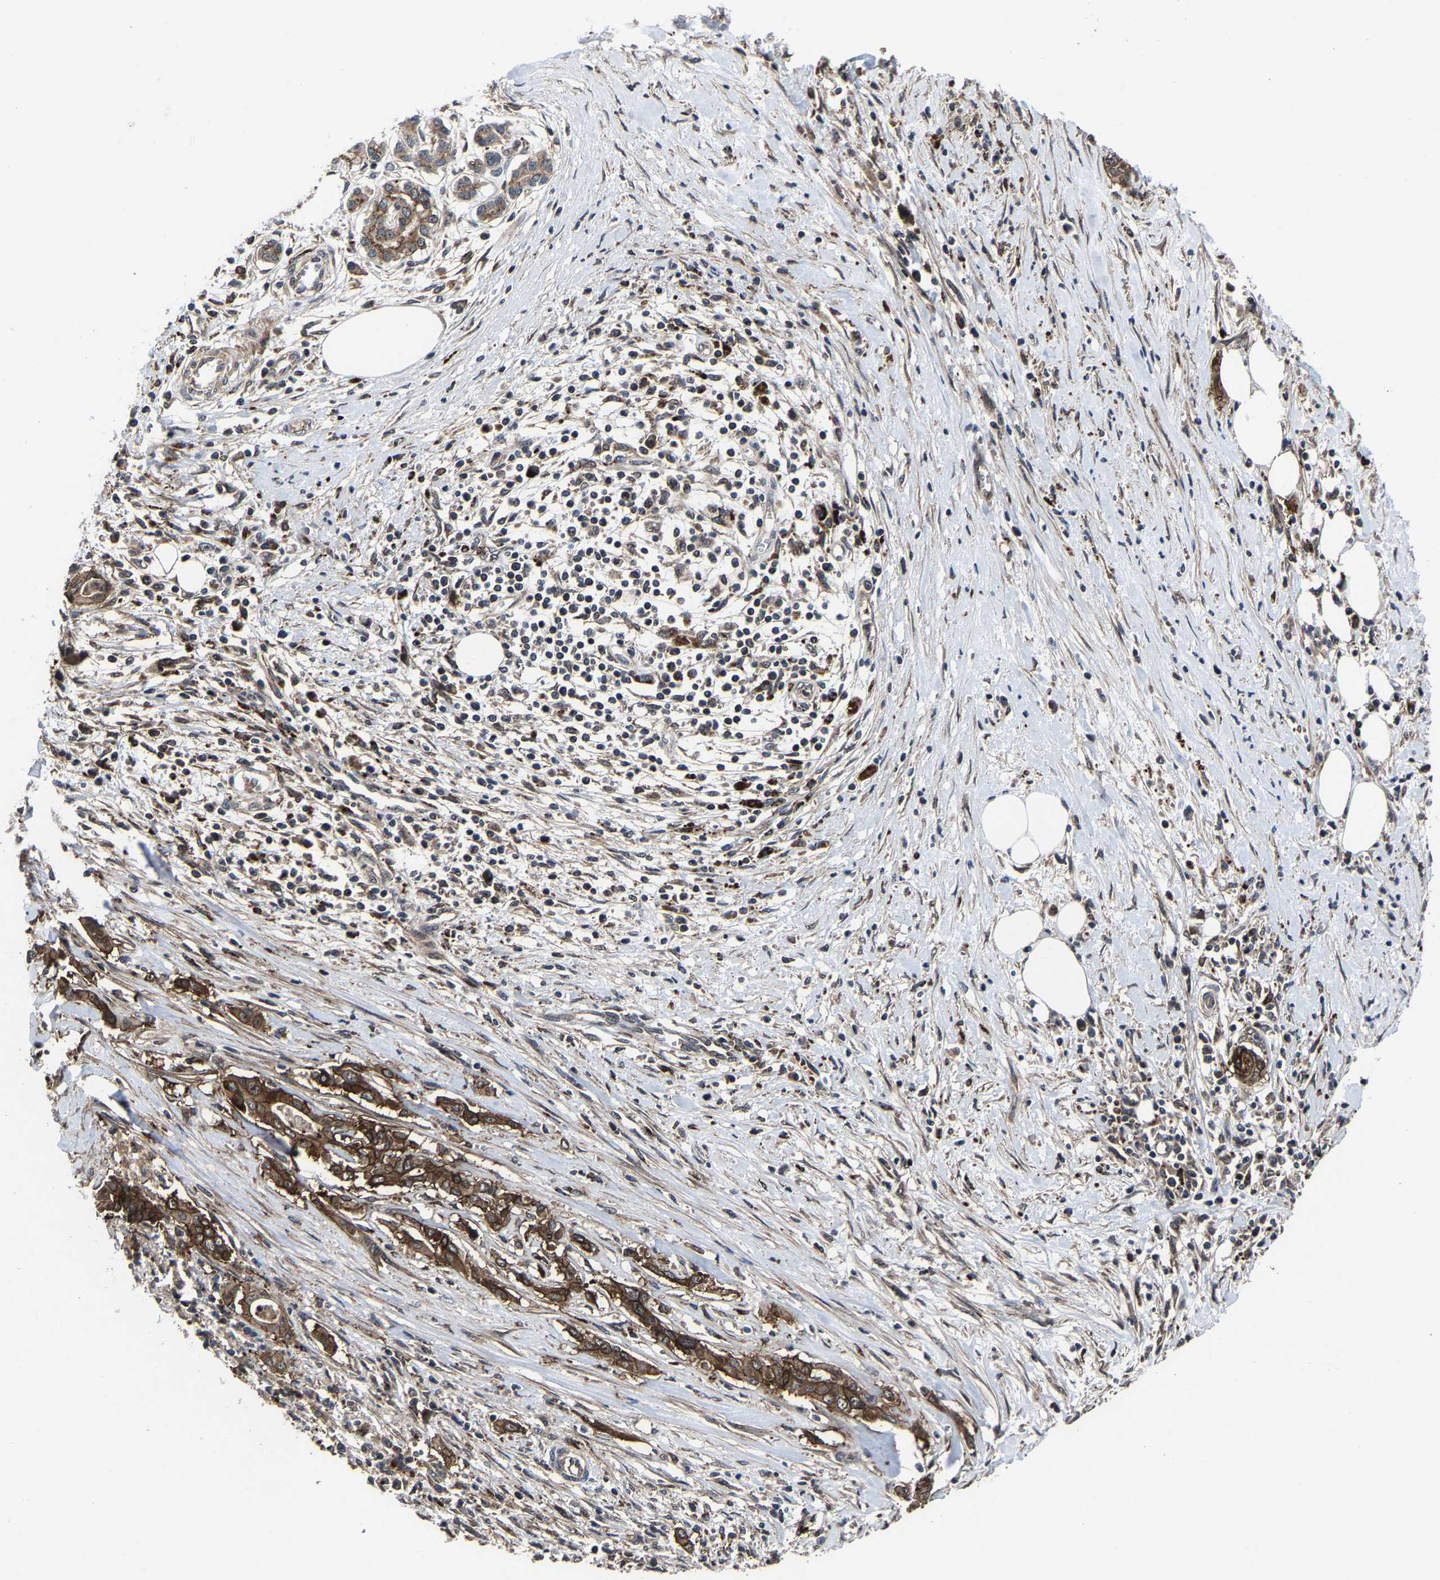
{"staining": {"intensity": "strong", "quantity": ">75%", "location": "cytoplasmic/membranous"}, "tissue": "pancreatic cancer", "cell_type": "Tumor cells", "image_type": "cancer", "snomed": [{"axis": "morphology", "description": "Adenocarcinoma, NOS"}, {"axis": "topography", "description": "Pancreas"}], "caption": "Protein expression analysis of human pancreatic cancer reveals strong cytoplasmic/membranous staining in about >75% of tumor cells.", "gene": "ZCCHC7", "patient": {"sex": "male", "age": 58}}